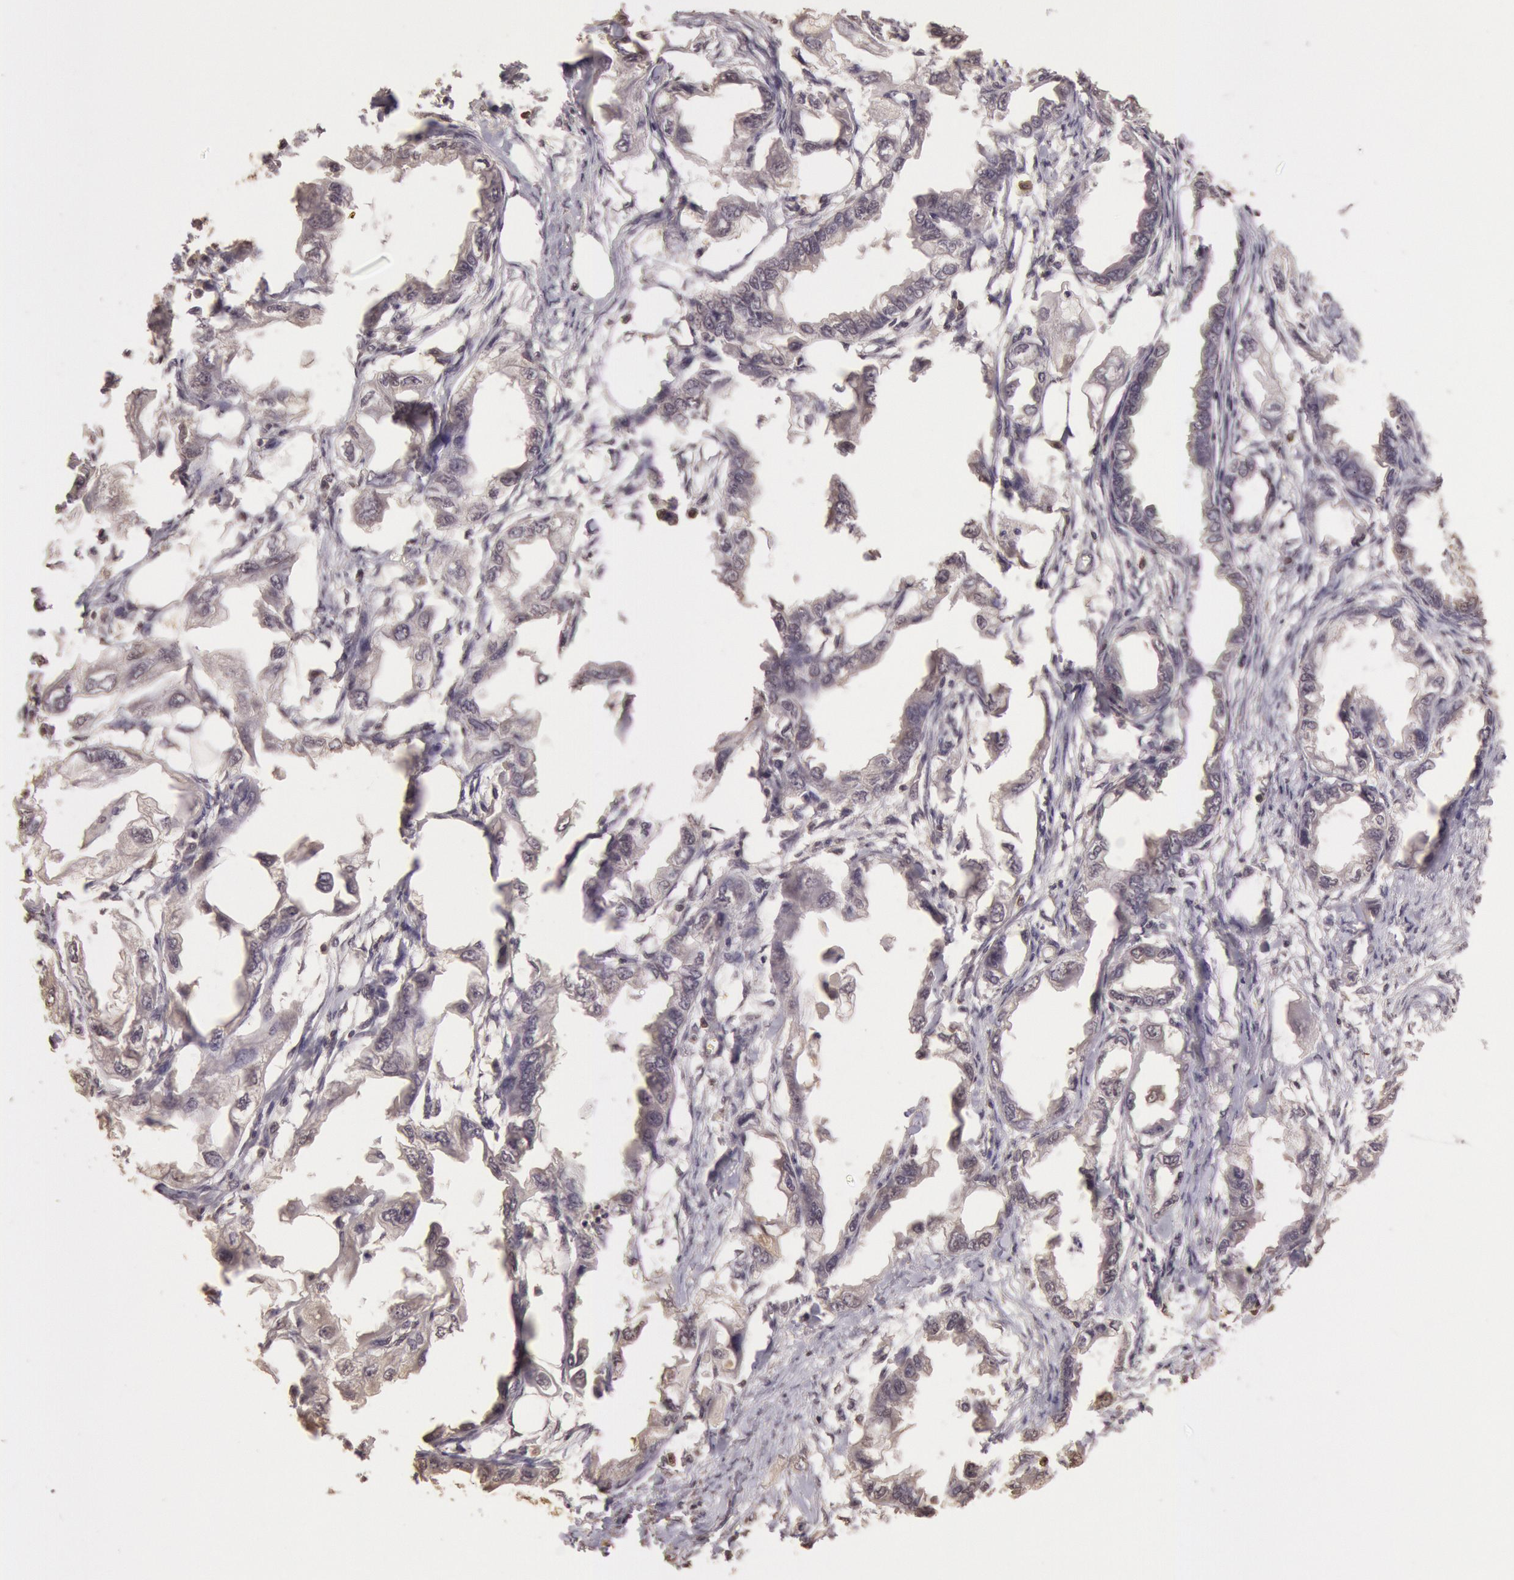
{"staining": {"intensity": "weak", "quantity": ">75%", "location": "cytoplasmic/membranous"}, "tissue": "endometrial cancer", "cell_type": "Tumor cells", "image_type": "cancer", "snomed": [{"axis": "morphology", "description": "Adenocarcinoma, NOS"}, {"axis": "topography", "description": "Endometrium"}], "caption": "A brown stain highlights weak cytoplasmic/membranous positivity of a protein in human endometrial cancer (adenocarcinoma) tumor cells.", "gene": "SOD1", "patient": {"sex": "female", "age": 67}}